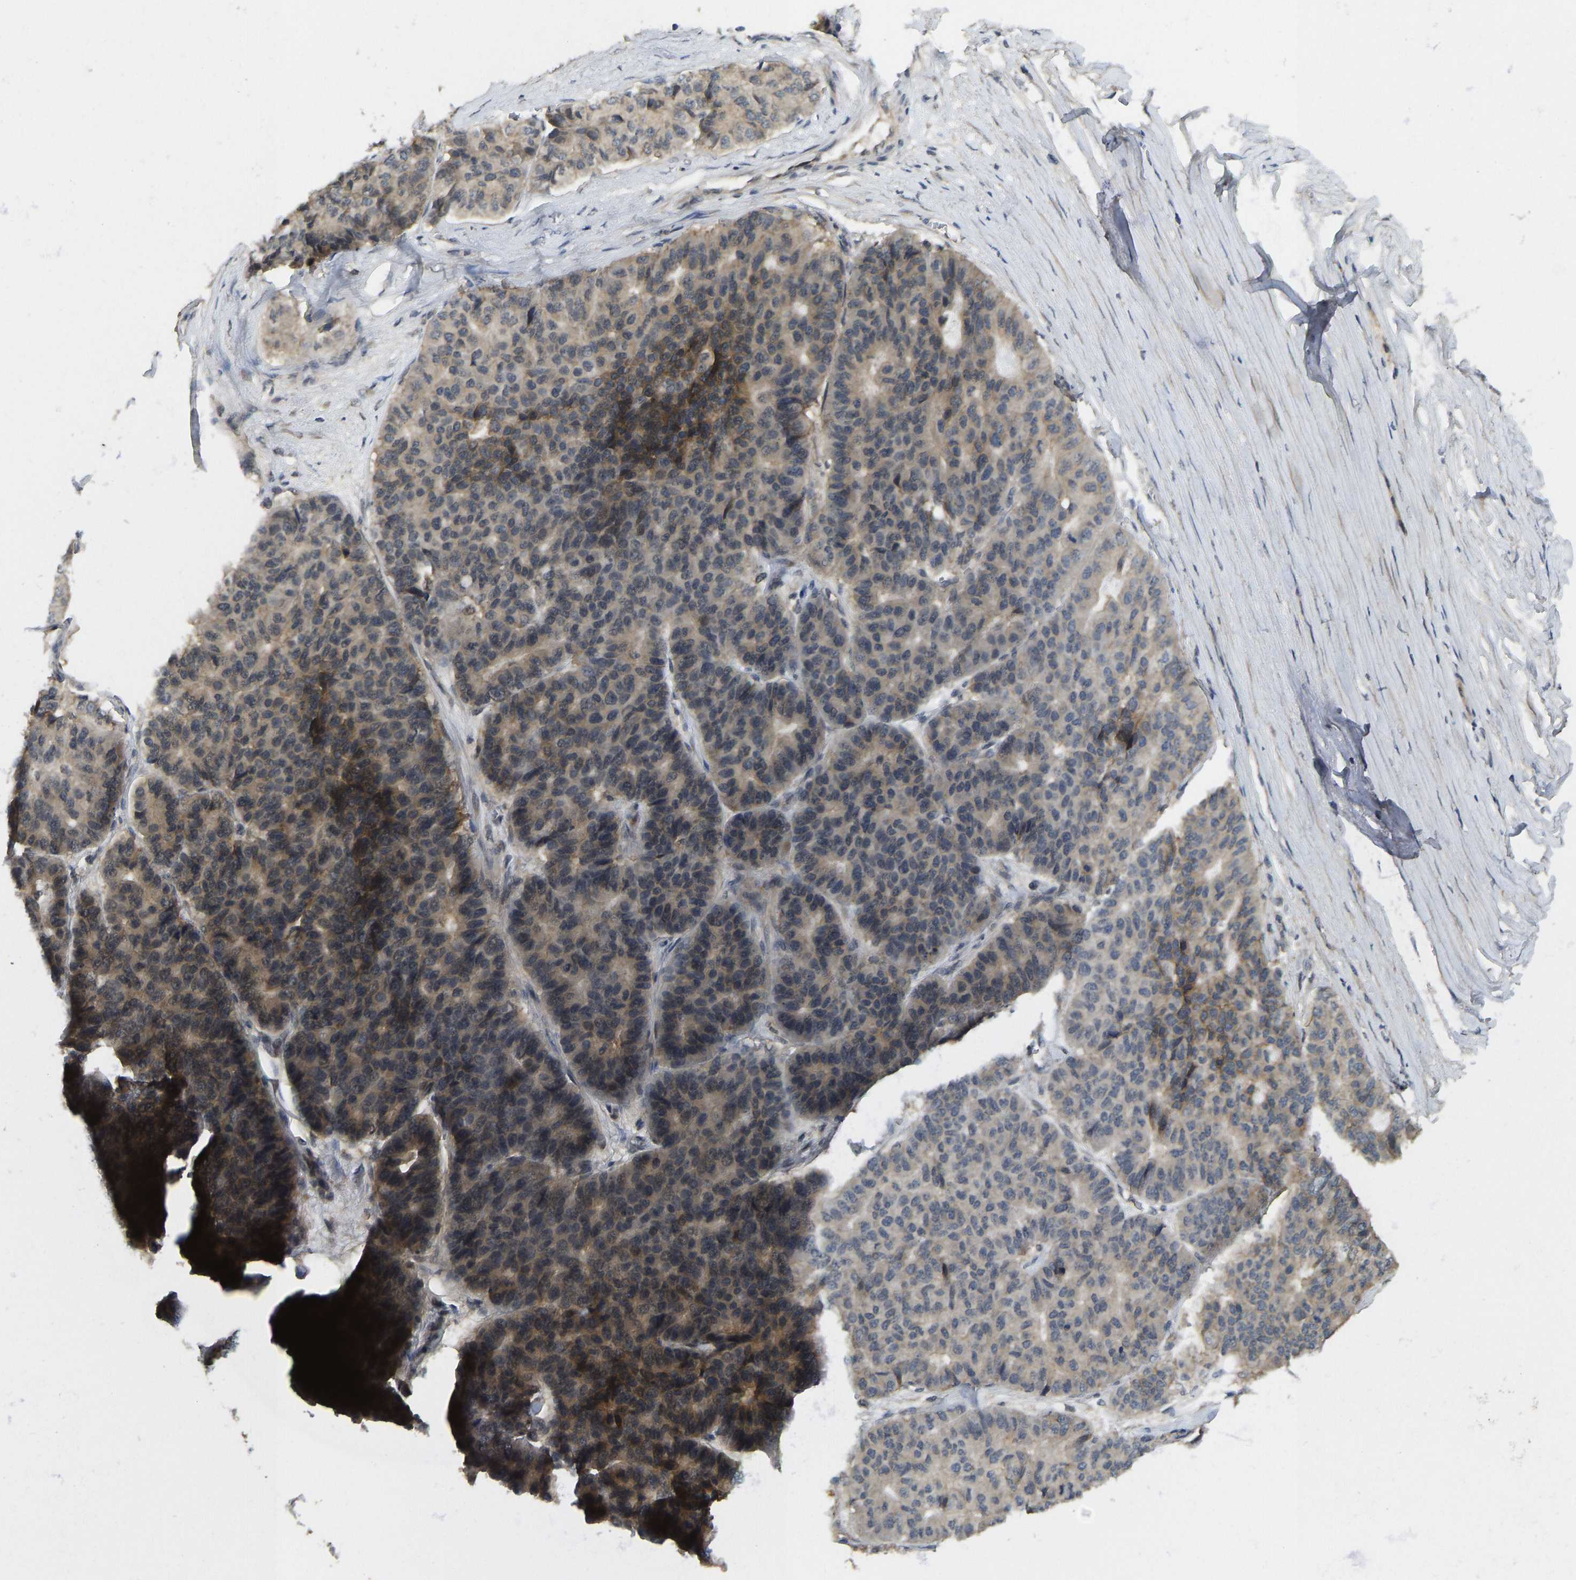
{"staining": {"intensity": "weak", "quantity": "25%-75%", "location": "cytoplasmic/membranous"}, "tissue": "pancreatic cancer", "cell_type": "Tumor cells", "image_type": "cancer", "snomed": [{"axis": "morphology", "description": "Adenocarcinoma, NOS"}, {"axis": "topography", "description": "Pancreas"}], "caption": "Human pancreatic adenocarcinoma stained with a protein marker exhibits weak staining in tumor cells.", "gene": "NDRG3", "patient": {"sex": "male", "age": 50}}